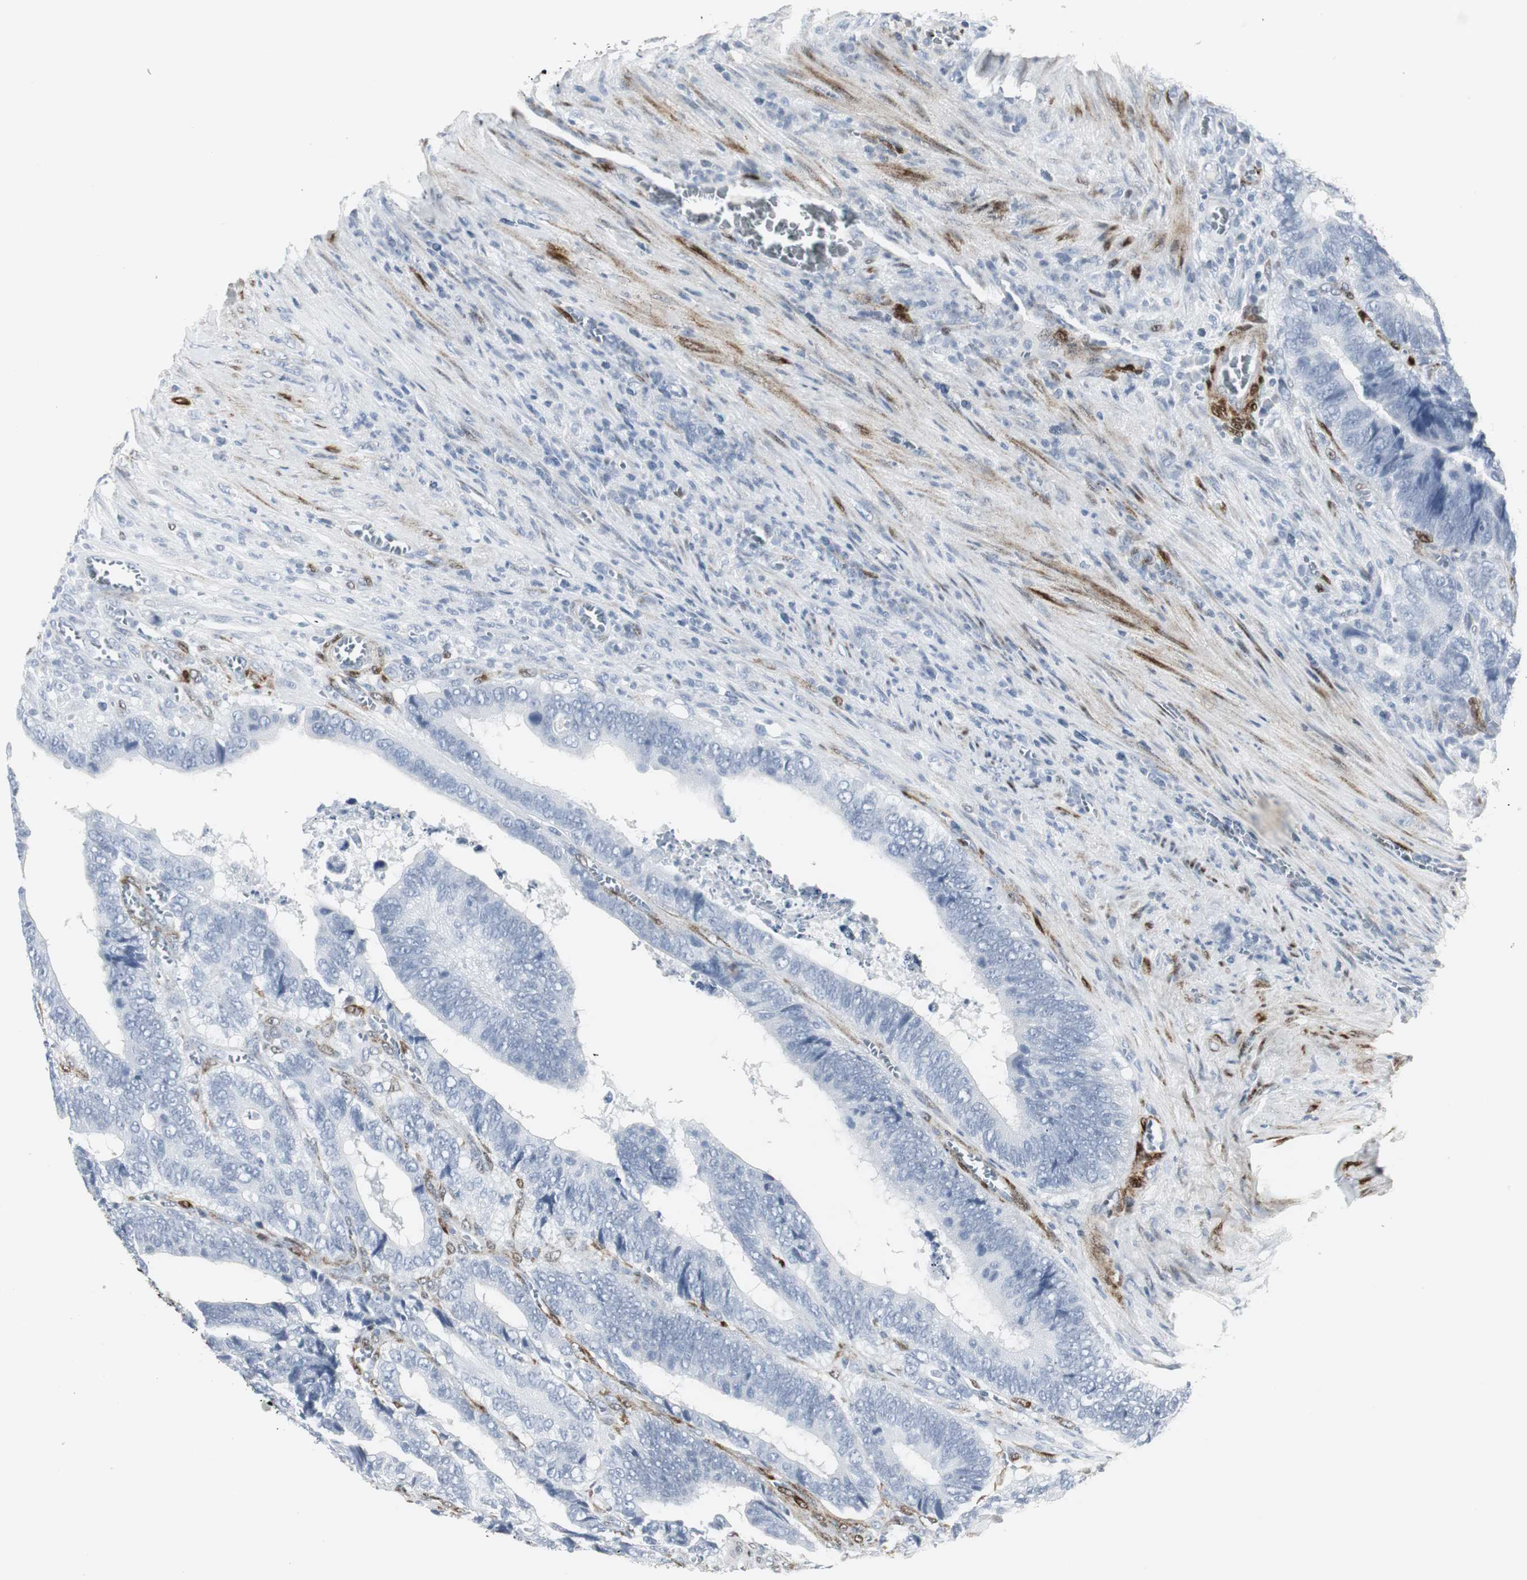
{"staining": {"intensity": "negative", "quantity": "none", "location": "none"}, "tissue": "colorectal cancer", "cell_type": "Tumor cells", "image_type": "cancer", "snomed": [{"axis": "morphology", "description": "Adenocarcinoma, NOS"}, {"axis": "topography", "description": "Colon"}], "caption": "Colorectal adenocarcinoma was stained to show a protein in brown. There is no significant expression in tumor cells.", "gene": "PPP1R14A", "patient": {"sex": "male", "age": 72}}